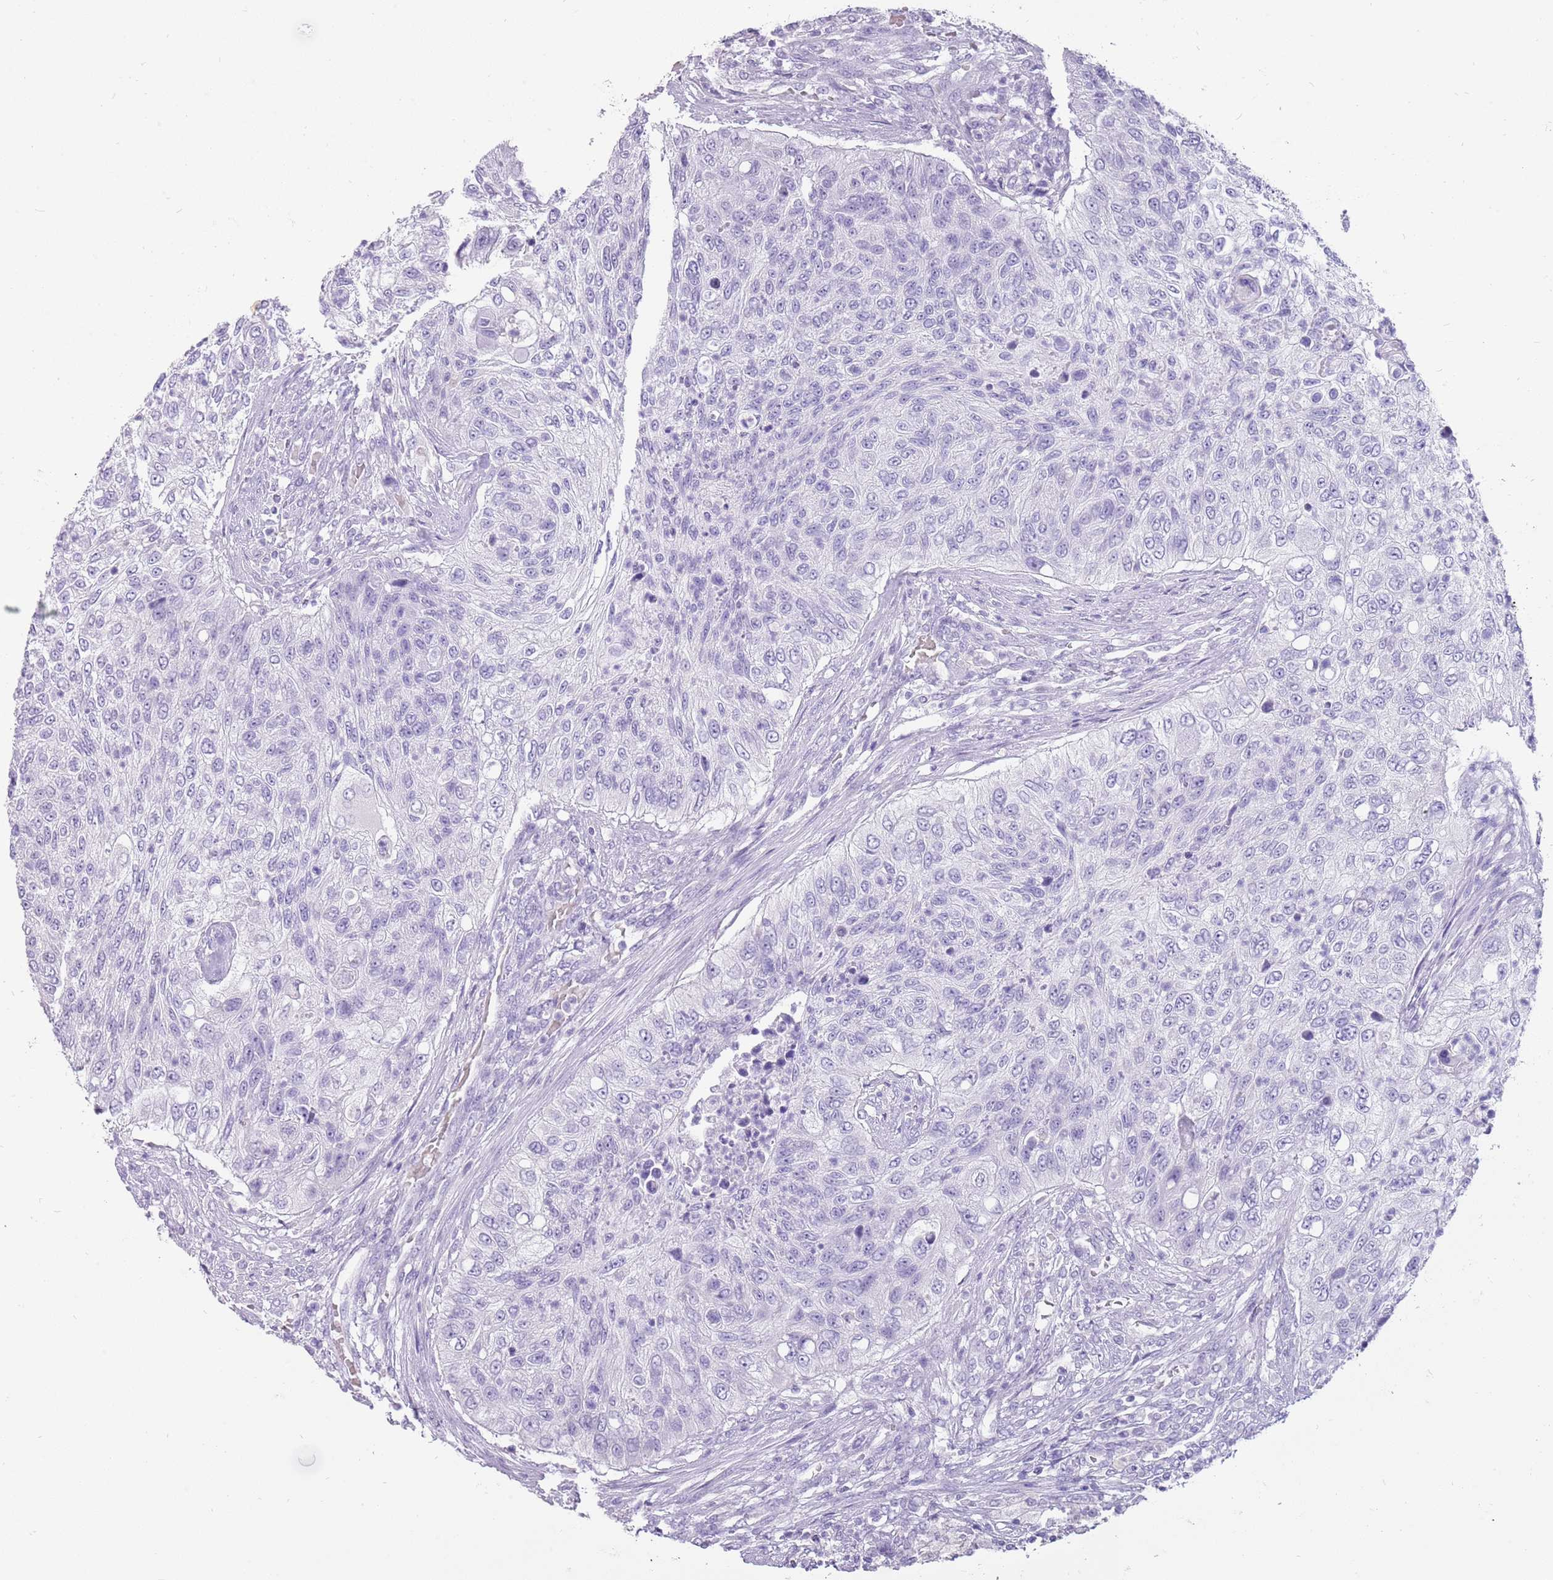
{"staining": {"intensity": "negative", "quantity": "none", "location": "none"}, "tissue": "urothelial cancer", "cell_type": "Tumor cells", "image_type": "cancer", "snomed": [{"axis": "morphology", "description": "Urothelial carcinoma, High grade"}, {"axis": "topography", "description": "Urinary bladder"}], "caption": "The image exhibits no staining of tumor cells in urothelial cancer.", "gene": "NBPF3", "patient": {"sex": "female", "age": 60}}